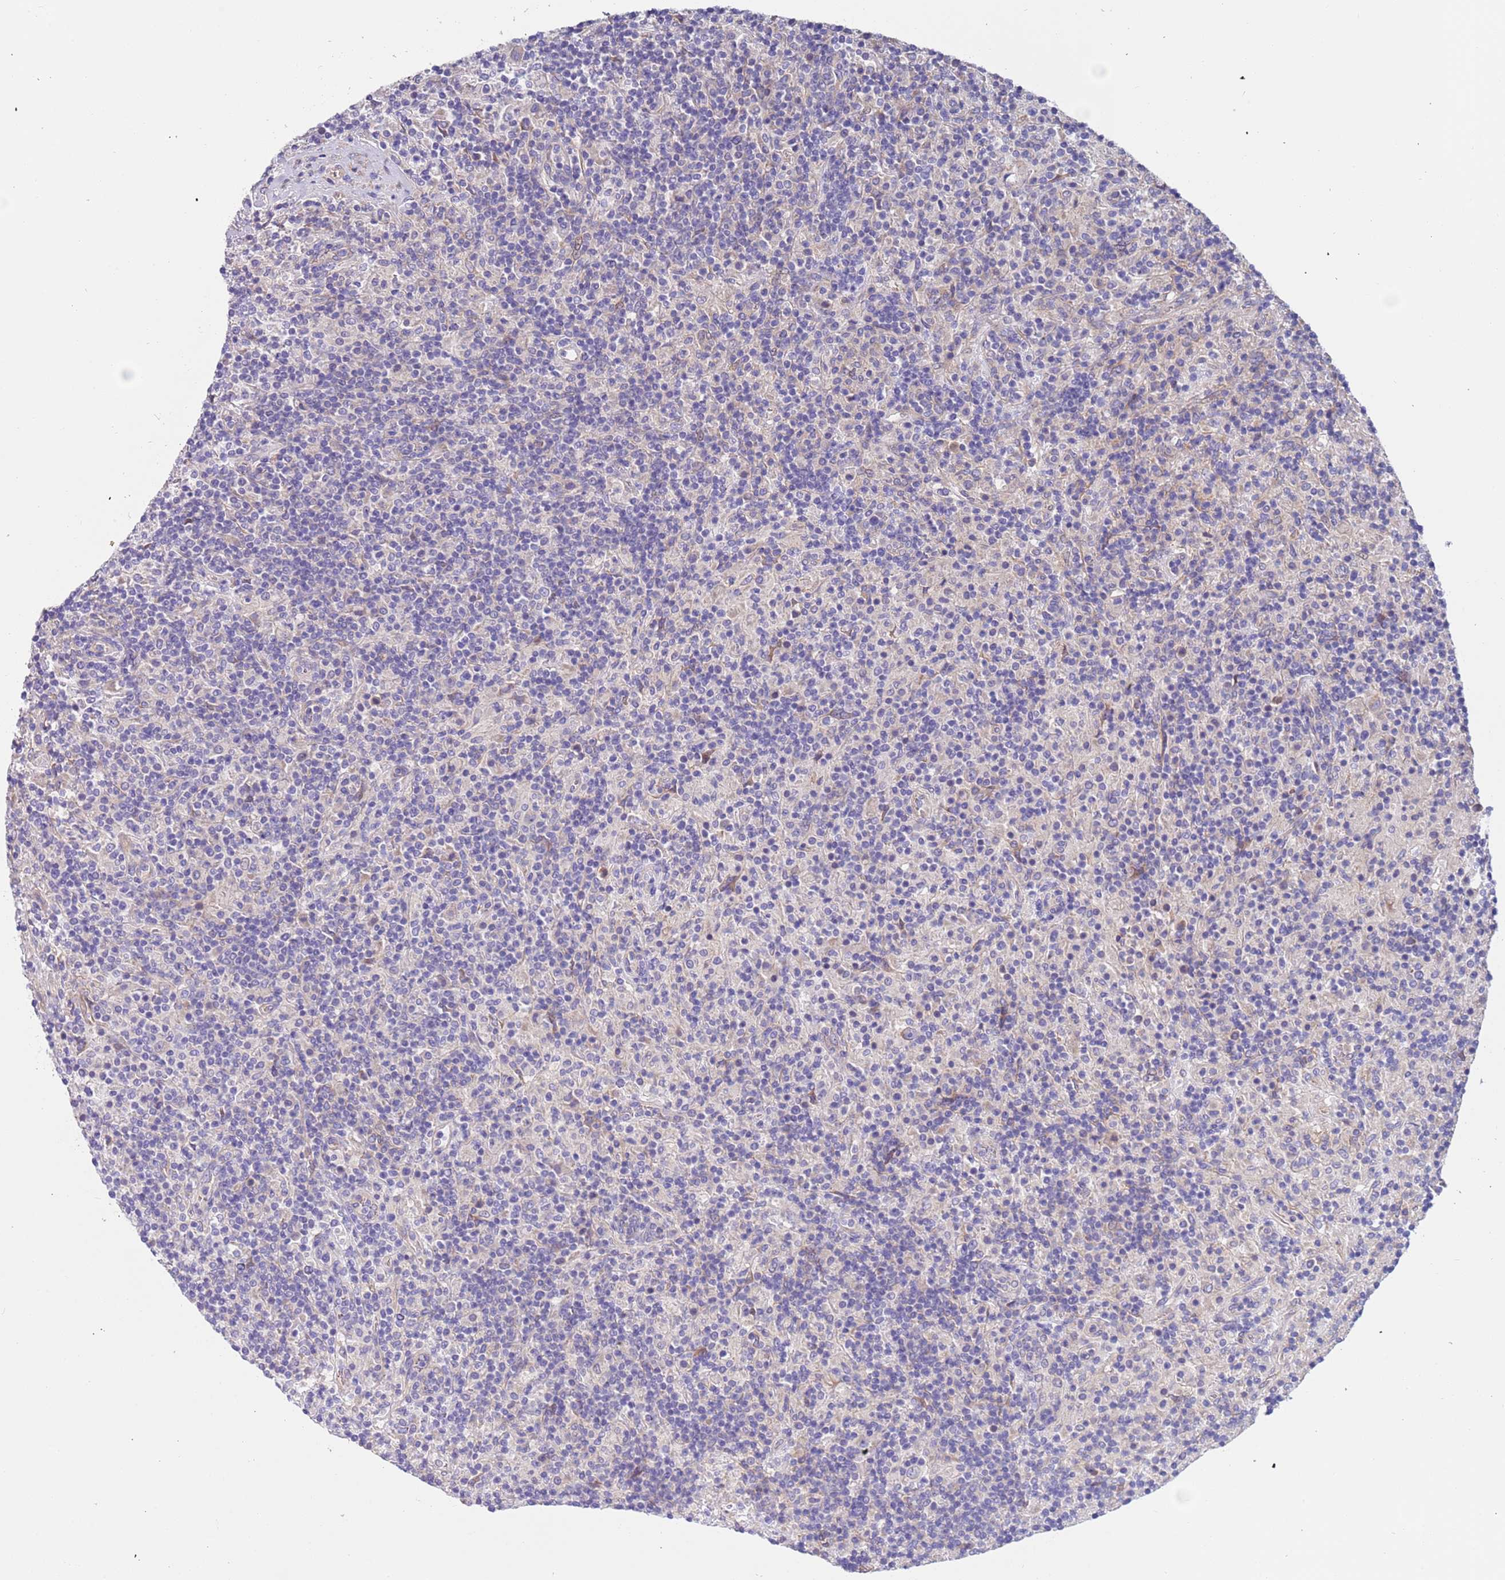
{"staining": {"intensity": "negative", "quantity": "none", "location": "none"}, "tissue": "lymphoma", "cell_type": "Tumor cells", "image_type": "cancer", "snomed": [{"axis": "morphology", "description": "Hodgkin's disease, NOS"}, {"axis": "topography", "description": "Lymph node"}], "caption": "High magnification brightfield microscopy of lymphoma stained with DAB (brown) and counterstained with hematoxylin (blue): tumor cells show no significant staining.", "gene": "LAMB4", "patient": {"sex": "male", "age": 70}}